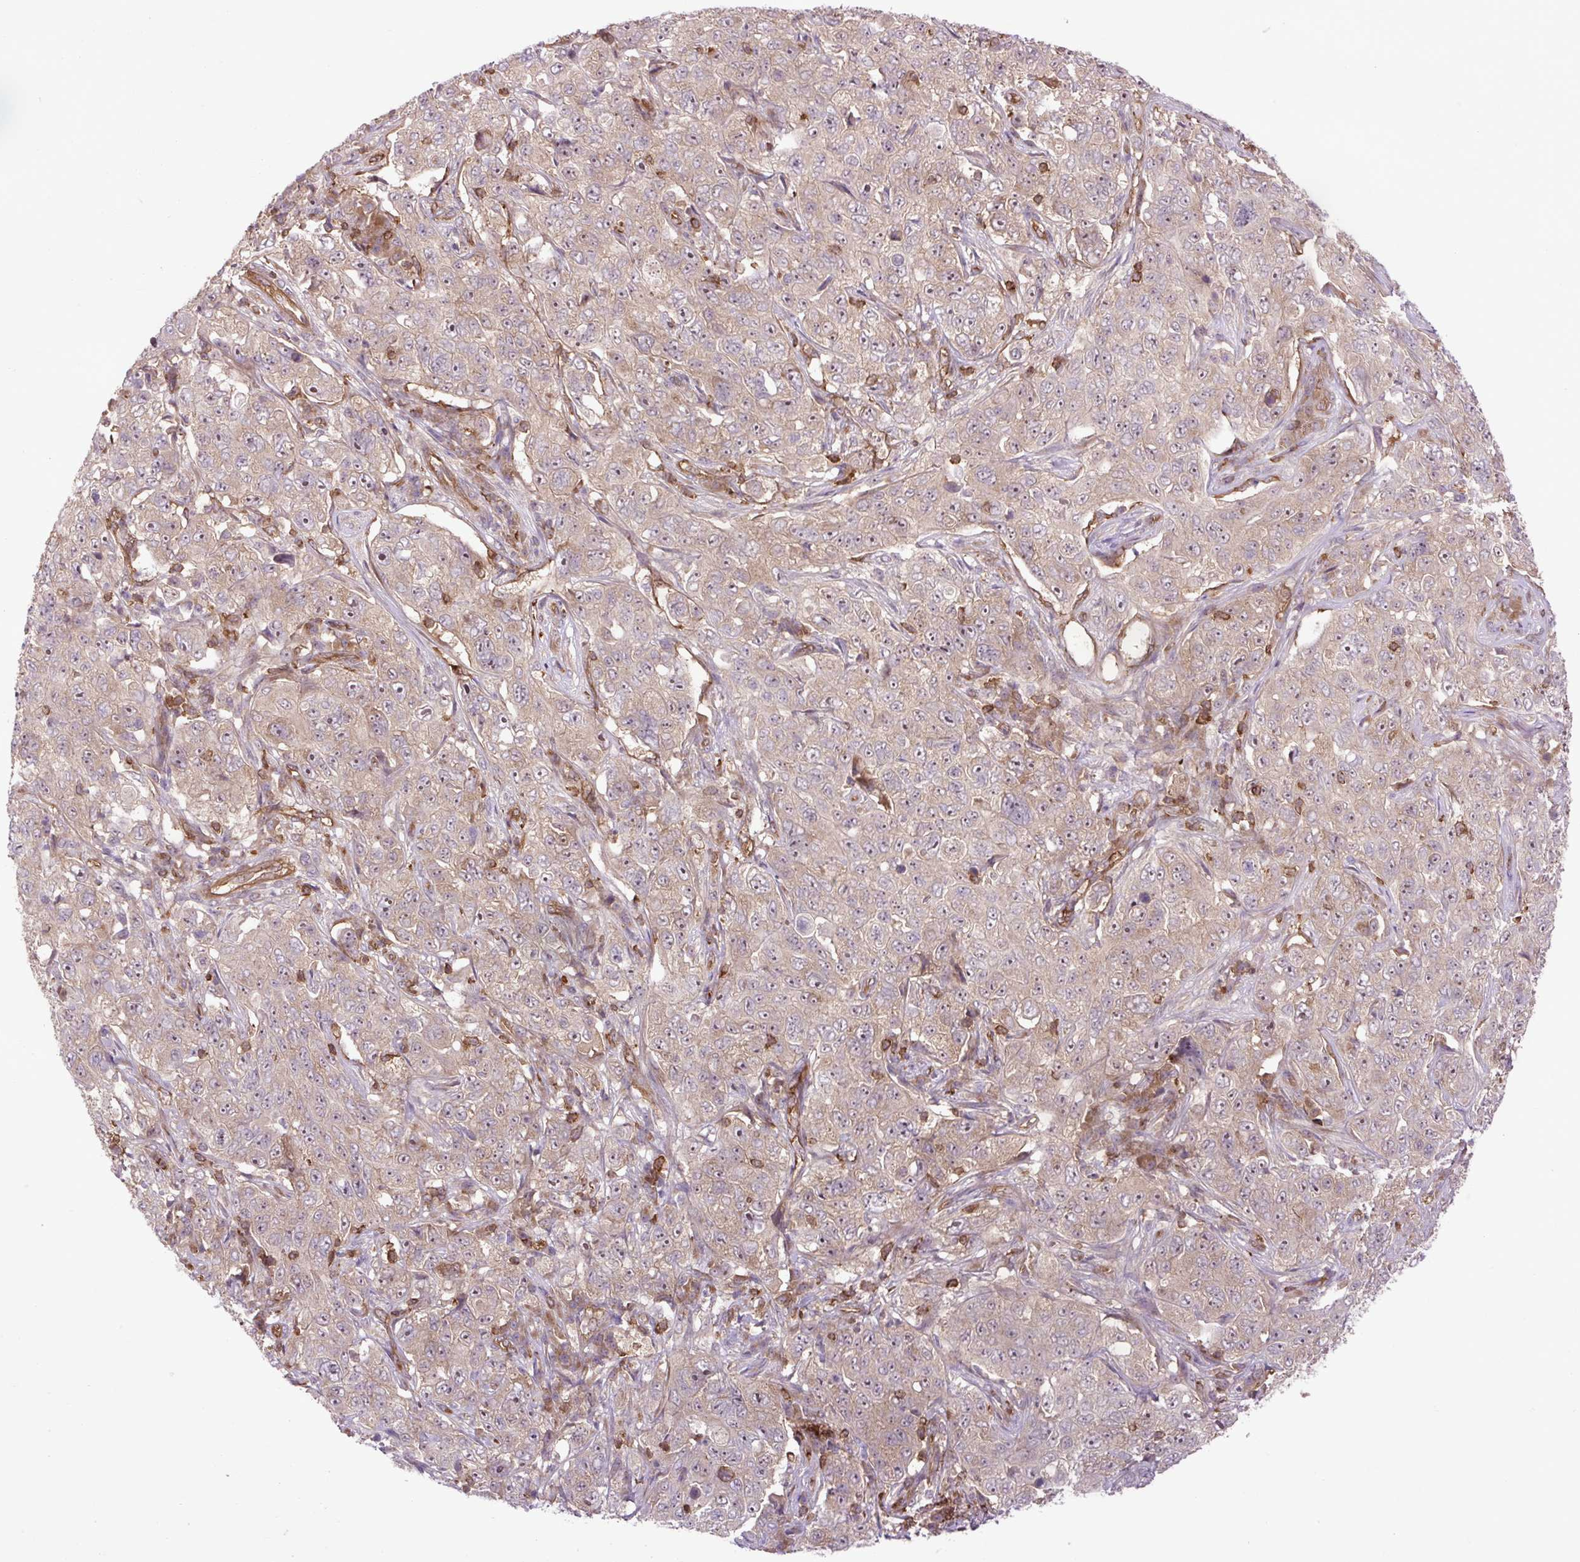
{"staining": {"intensity": "moderate", "quantity": "25%-75%", "location": "cytoplasmic/membranous,nuclear"}, "tissue": "pancreatic cancer", "cell_type": "Tumor cells", "image_type": "cancer", "snomed": [{"axis": "morphology", "description": "Adenocarcinoma, NOS"}, {"axis": "topography", "description": "Pancreas"}], "caption": "Immunohistochemistry (IHC) photomicrograph of neoplastic tissue: pancreatic adenocarcinoma stained using immunohistochemistry displays medium levels of moderate protein expression localized specifically in the cytoplasmic/membranous and nuclear of tumor cells, appearing as a cytoplasmic/membranous and nuclear brown color.", "gene": "PLCG1", "patient": {"sex": "male", "age": 68}}